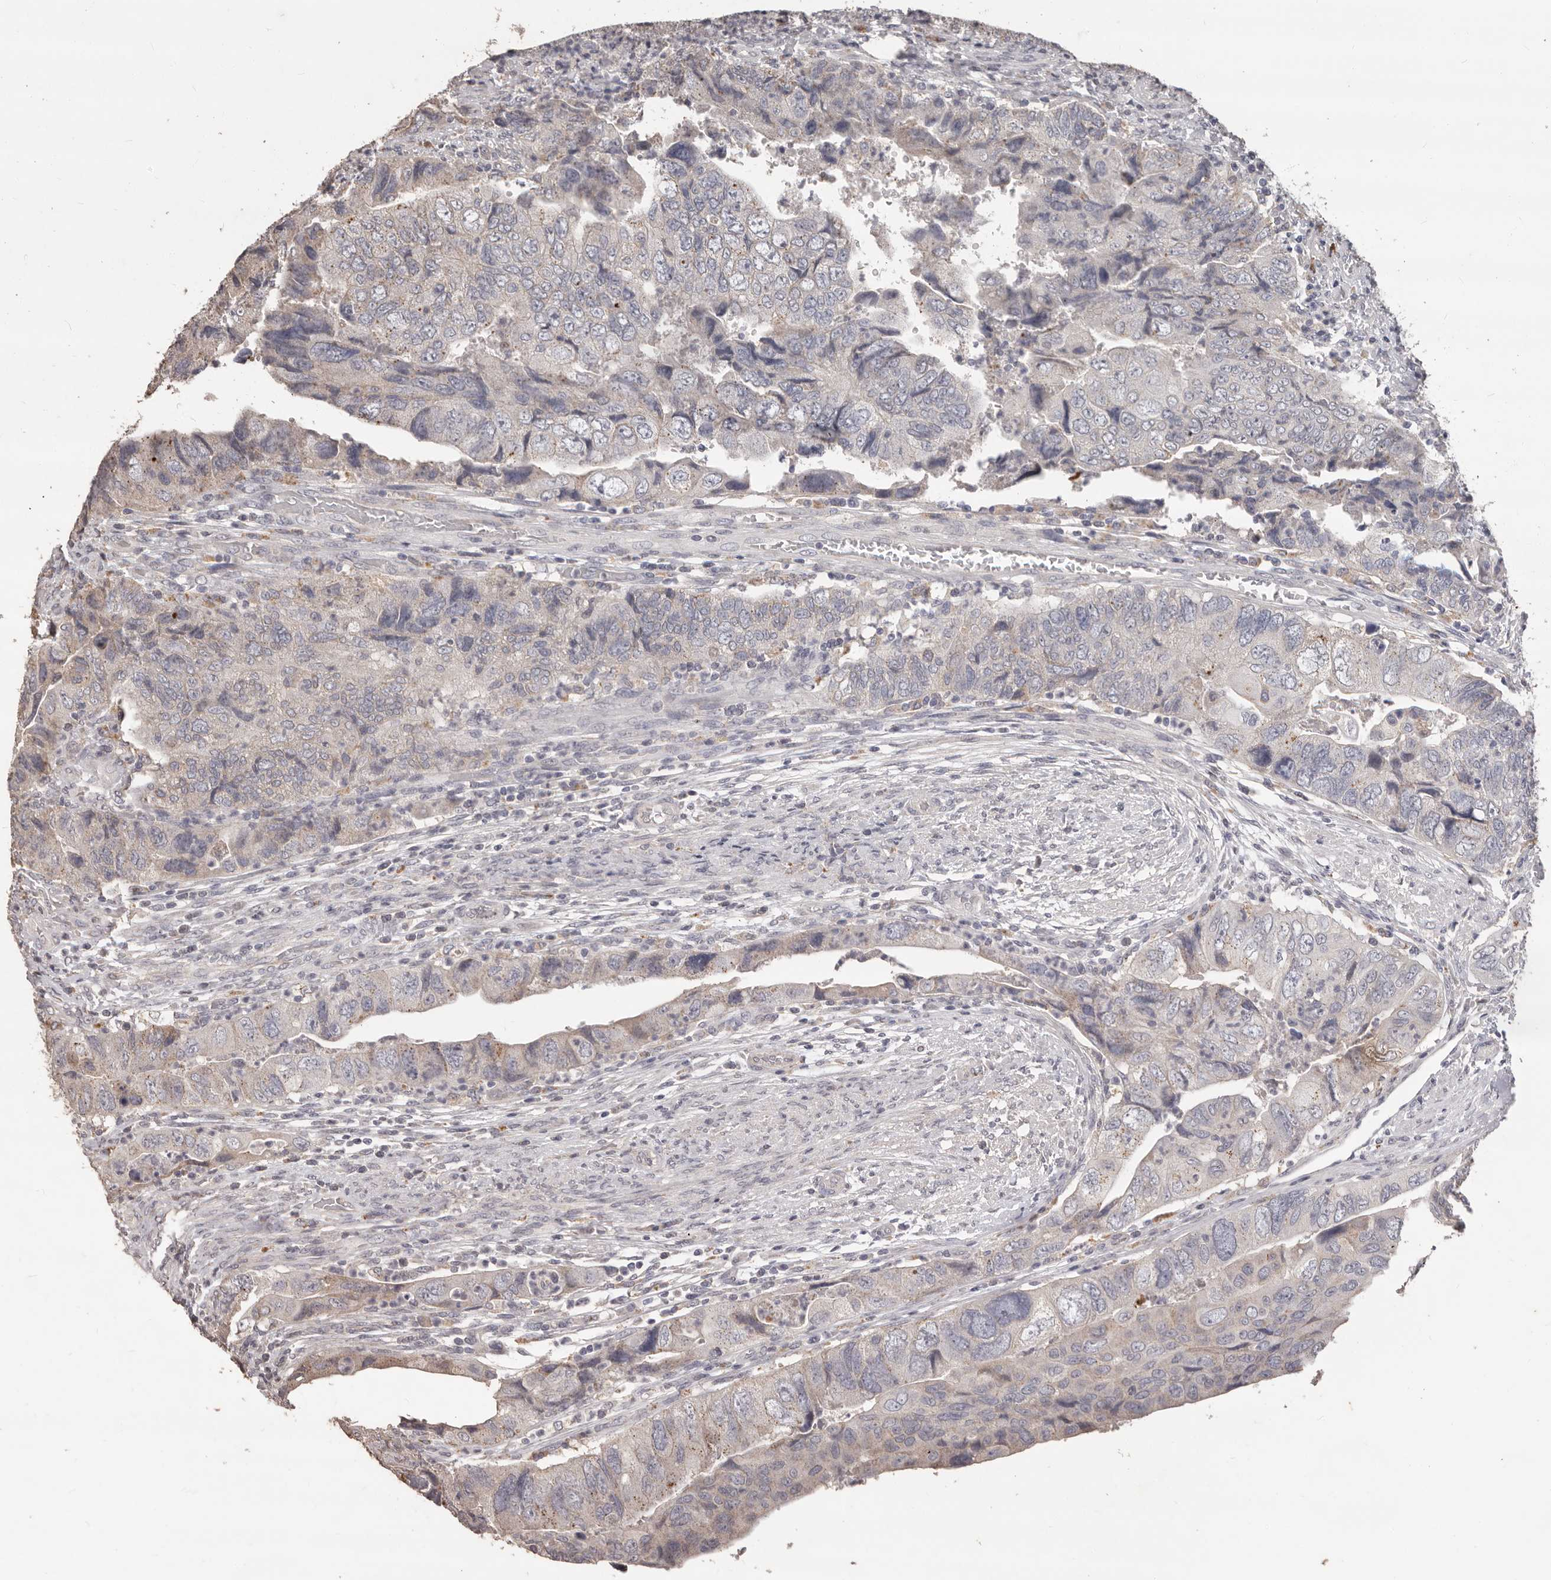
{"staining": {"intensity": "negative", "quantity": "none", "location": "none"}, "tissue": "colorectal cancer", "cell_type": "Tumor cells", "image_type": "cancer", "snomed": [{"axis": "morphology", "description": "Adenocarcinoma, NOS"}, {"axis": "topography", "description": "Rectum"}], "caption": "Protein analysis of colorectal adenocarcinoma demonstrates no significant staining in tumor cells. (DAB immunohistochemistry with hematoxylin counter stain).", "gene": "PRSS27", "patient": {"sex": "male", "age": 63}}